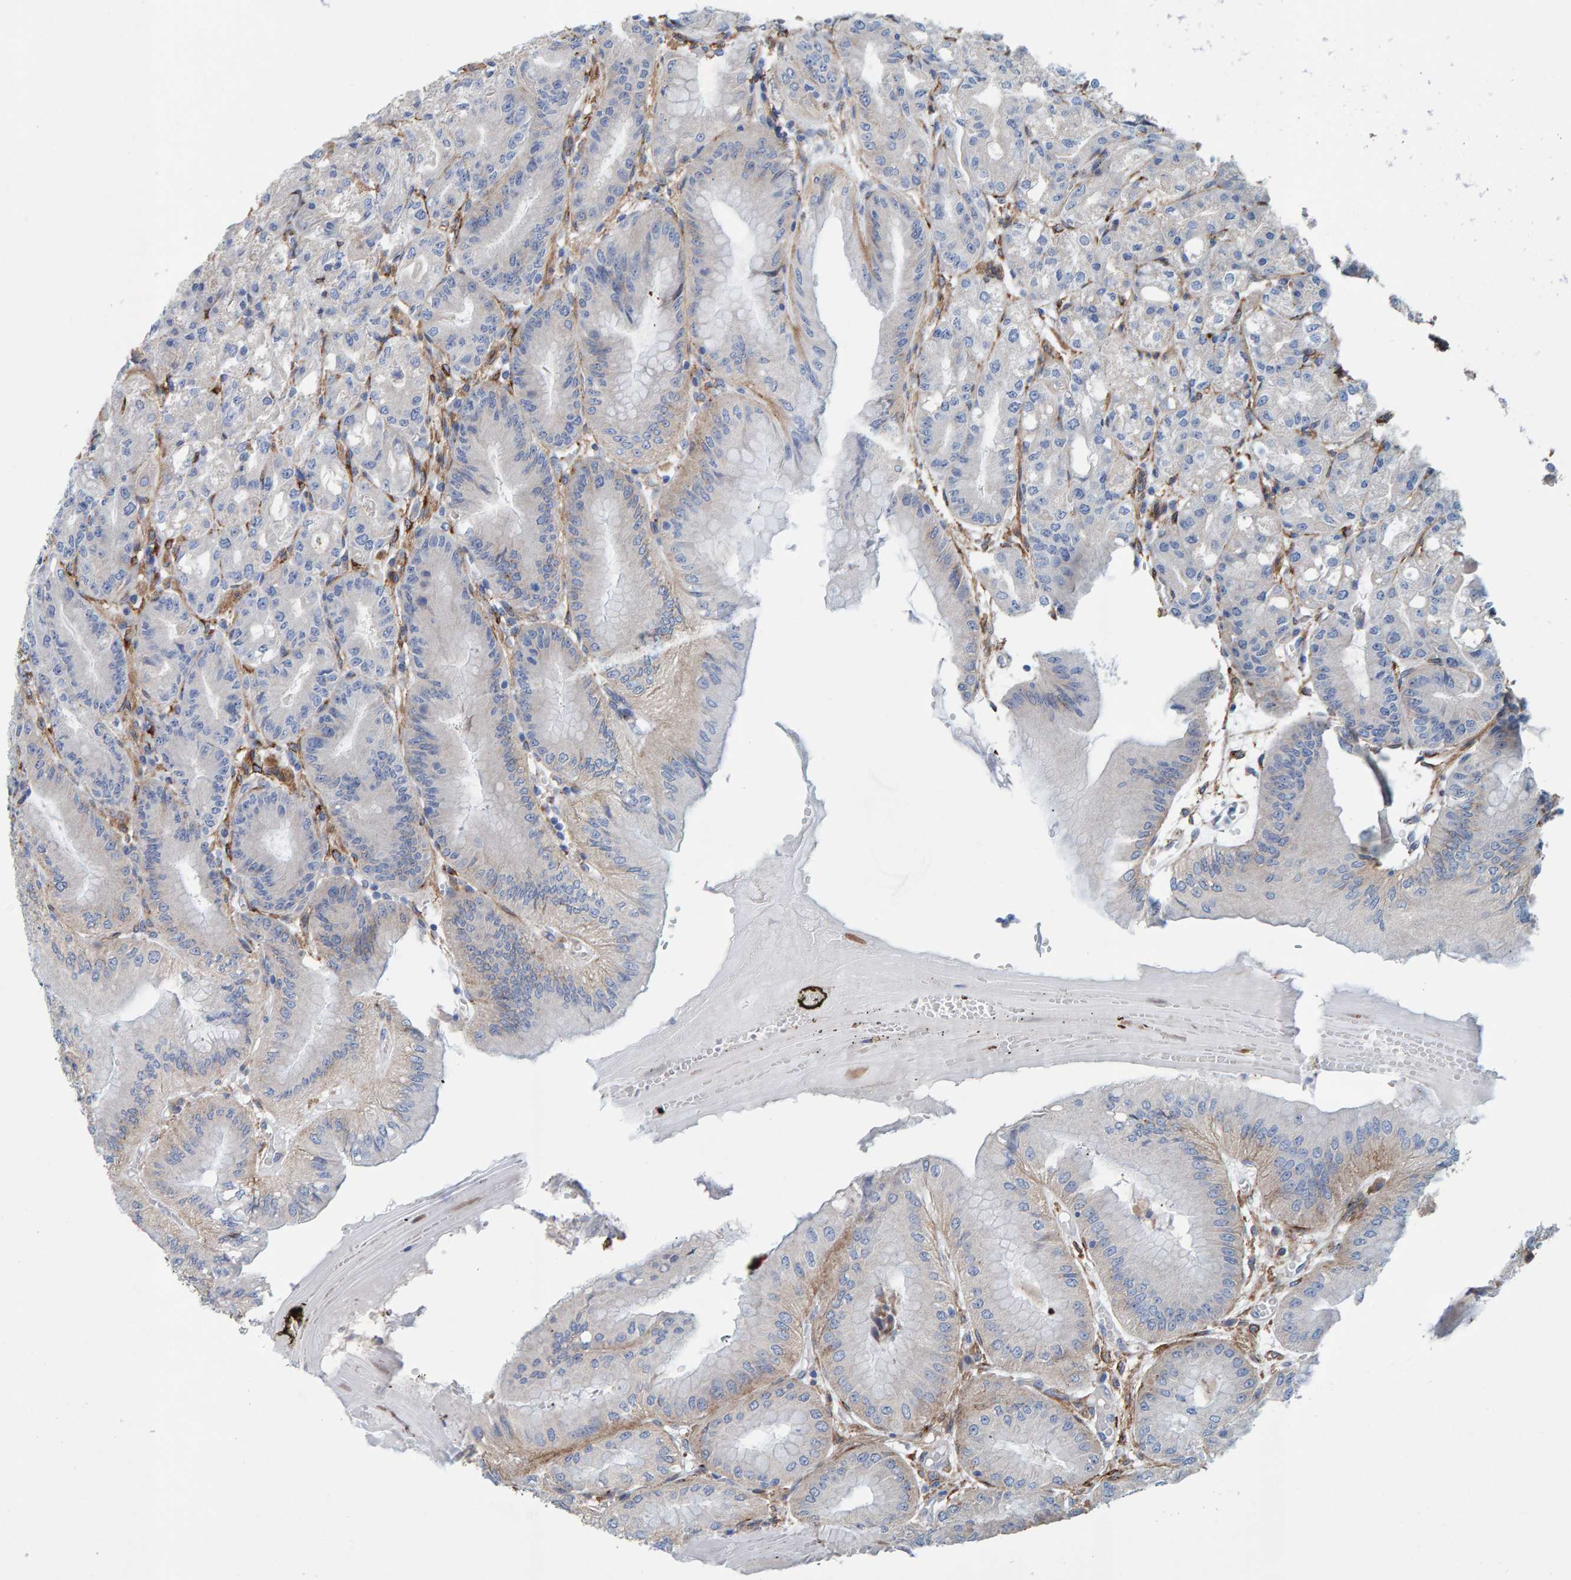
{"staining": {"intensity": "weak", "quantity": "25%-75%", "location": "cytoplasmic/membranous"}, "tissue": "stomach", "cell_type": "Glandular cells", "image_type": "normal", "snomed": [{"axis": "morphology", "description": "Normal tissue, NOS"}, {"axis": "topography", "description": "Stomach, lower"}], "caption": "Glandular cells display low levels of weak cytoplasmic/membranous staining in approximately 25%-75% of cells in normal stomach.", "gene": "LRP1", "patient": {"sex": "male", "age": 71}}